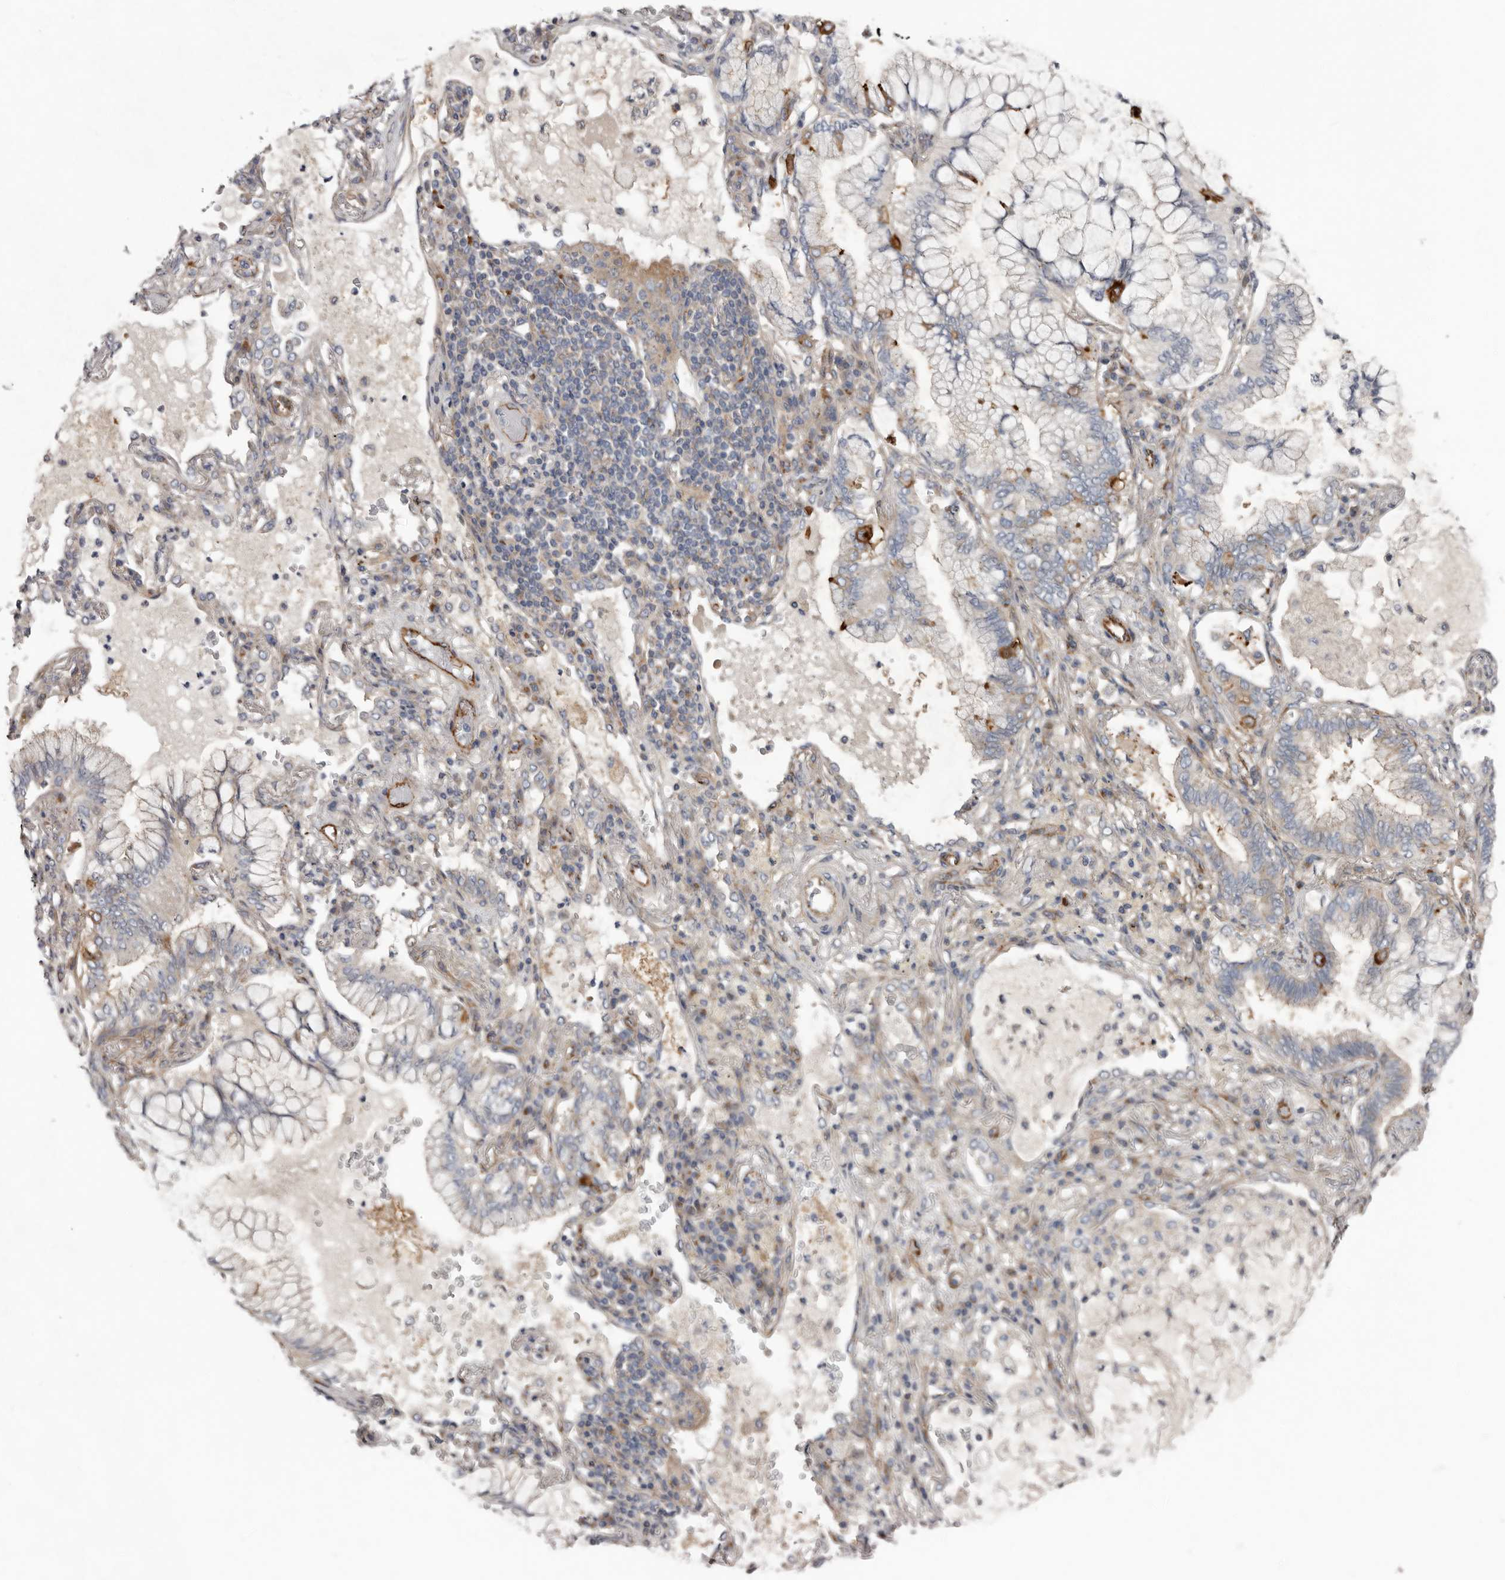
{"staining": {"intensity": "weak", "quantity": "25%-75%", "location": "cytoplasmic/membranous"}, "tissue": "lung cancer", "cell_type": "Tumor cells", "image_type": "cancer", "snomed": [{"axis": "morphology", "description": "Adenocarcinoma, NOS"}, {"axis": "topography", "description": "Lung"}], "caption": "Immunohistochemistry image of neoplastic tissue: human lung cancer stained using immunohistochemistry reveals low levels of weak protein expression localized specifically in the cytoplasmic/membranous of tumor cells, appearing as a cytoplasmic/membranous brown color.", "gene": "LUZP1", "patient": {"sex": "female", "age": 70}}